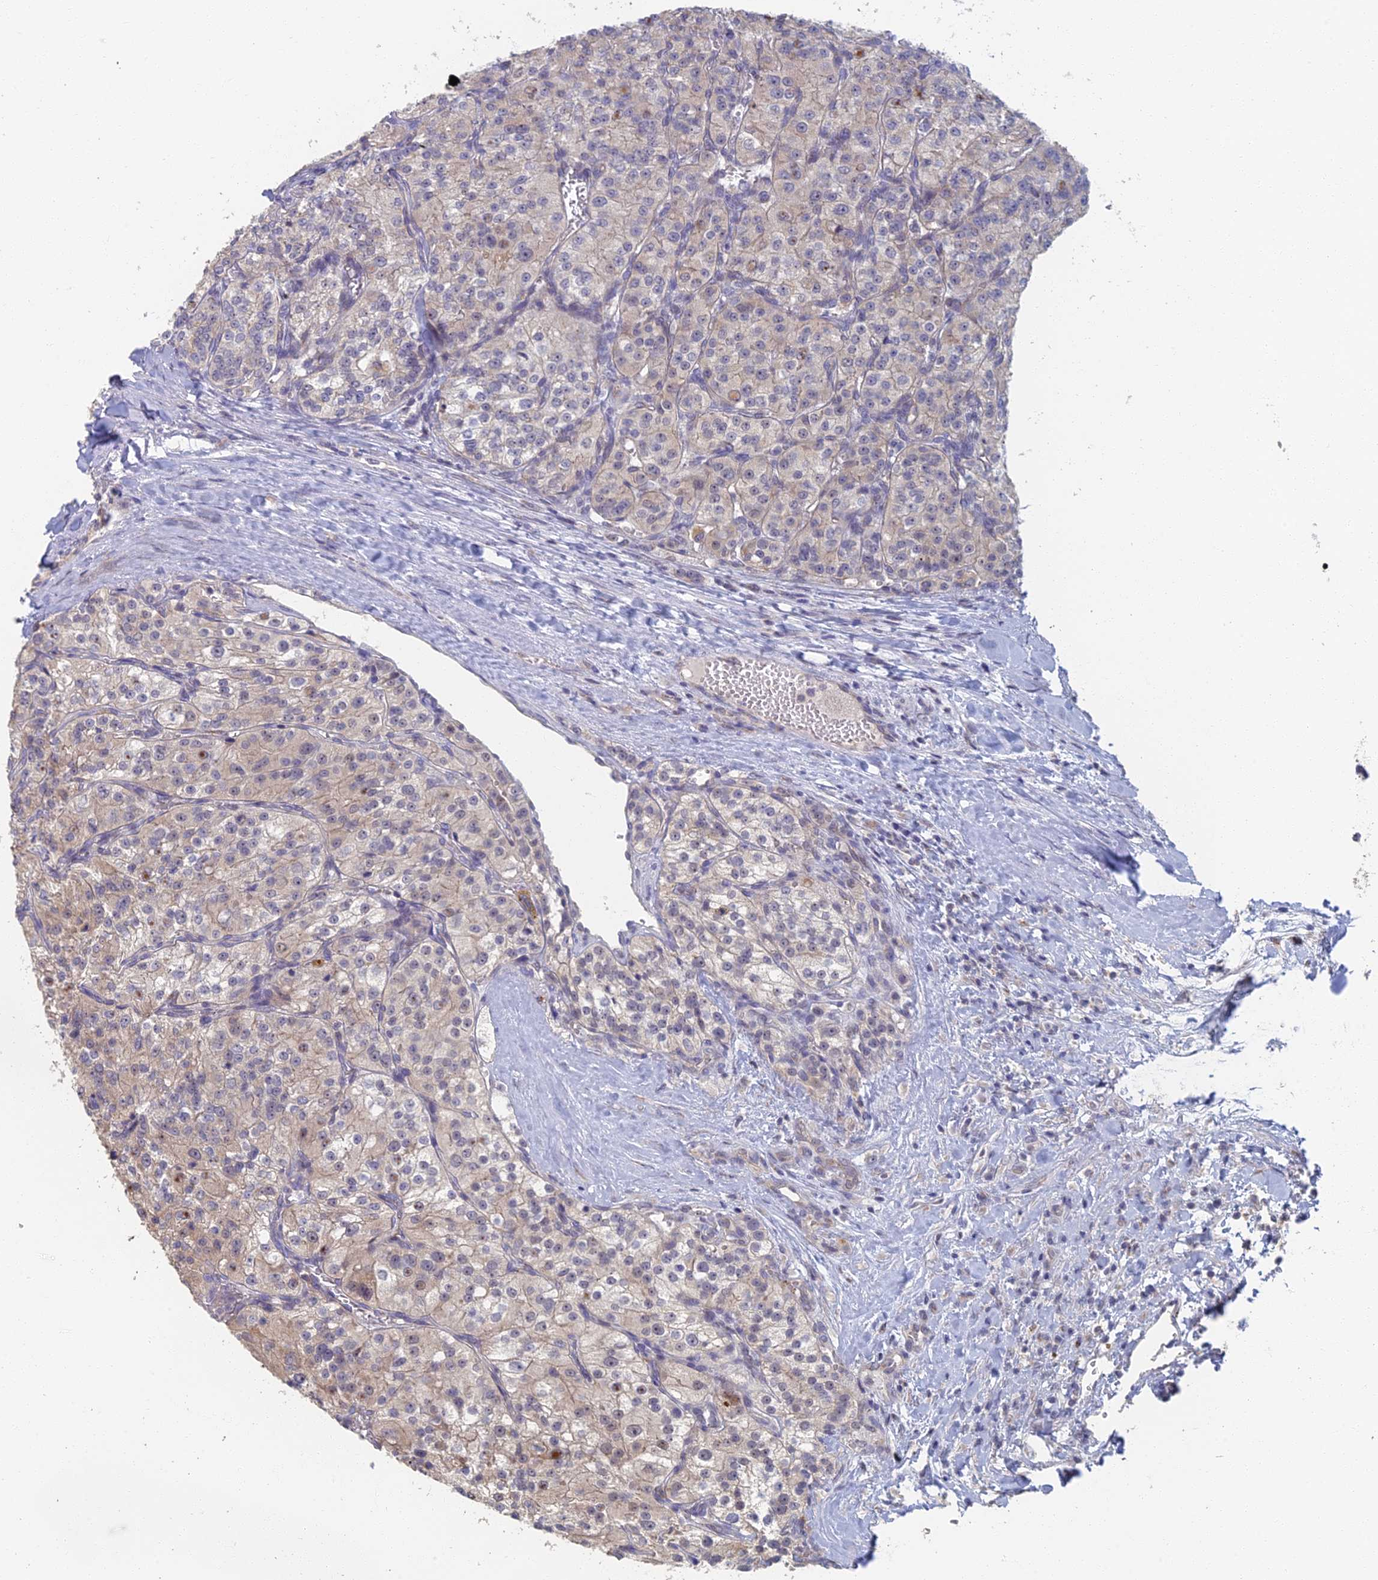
{"staining": {"intensity": "negative", "quantity": "none", "location": "none"}, "tissue": "renal cancer", "cell_type": "Tumor cells", "image_type": "cancer", "snomed": [{"axis": "morphology", "description": "Adenocarcinoma, NOS"}, {"axis": "topography", "description": "Kidney"}], "caption": "DAB immunohistochemical staining of human renal adenocarcinoma exhibits no significant expression in tumor cells.", "gene": "GPATCH1", "patient": {"sex": "female", "age": 63}}